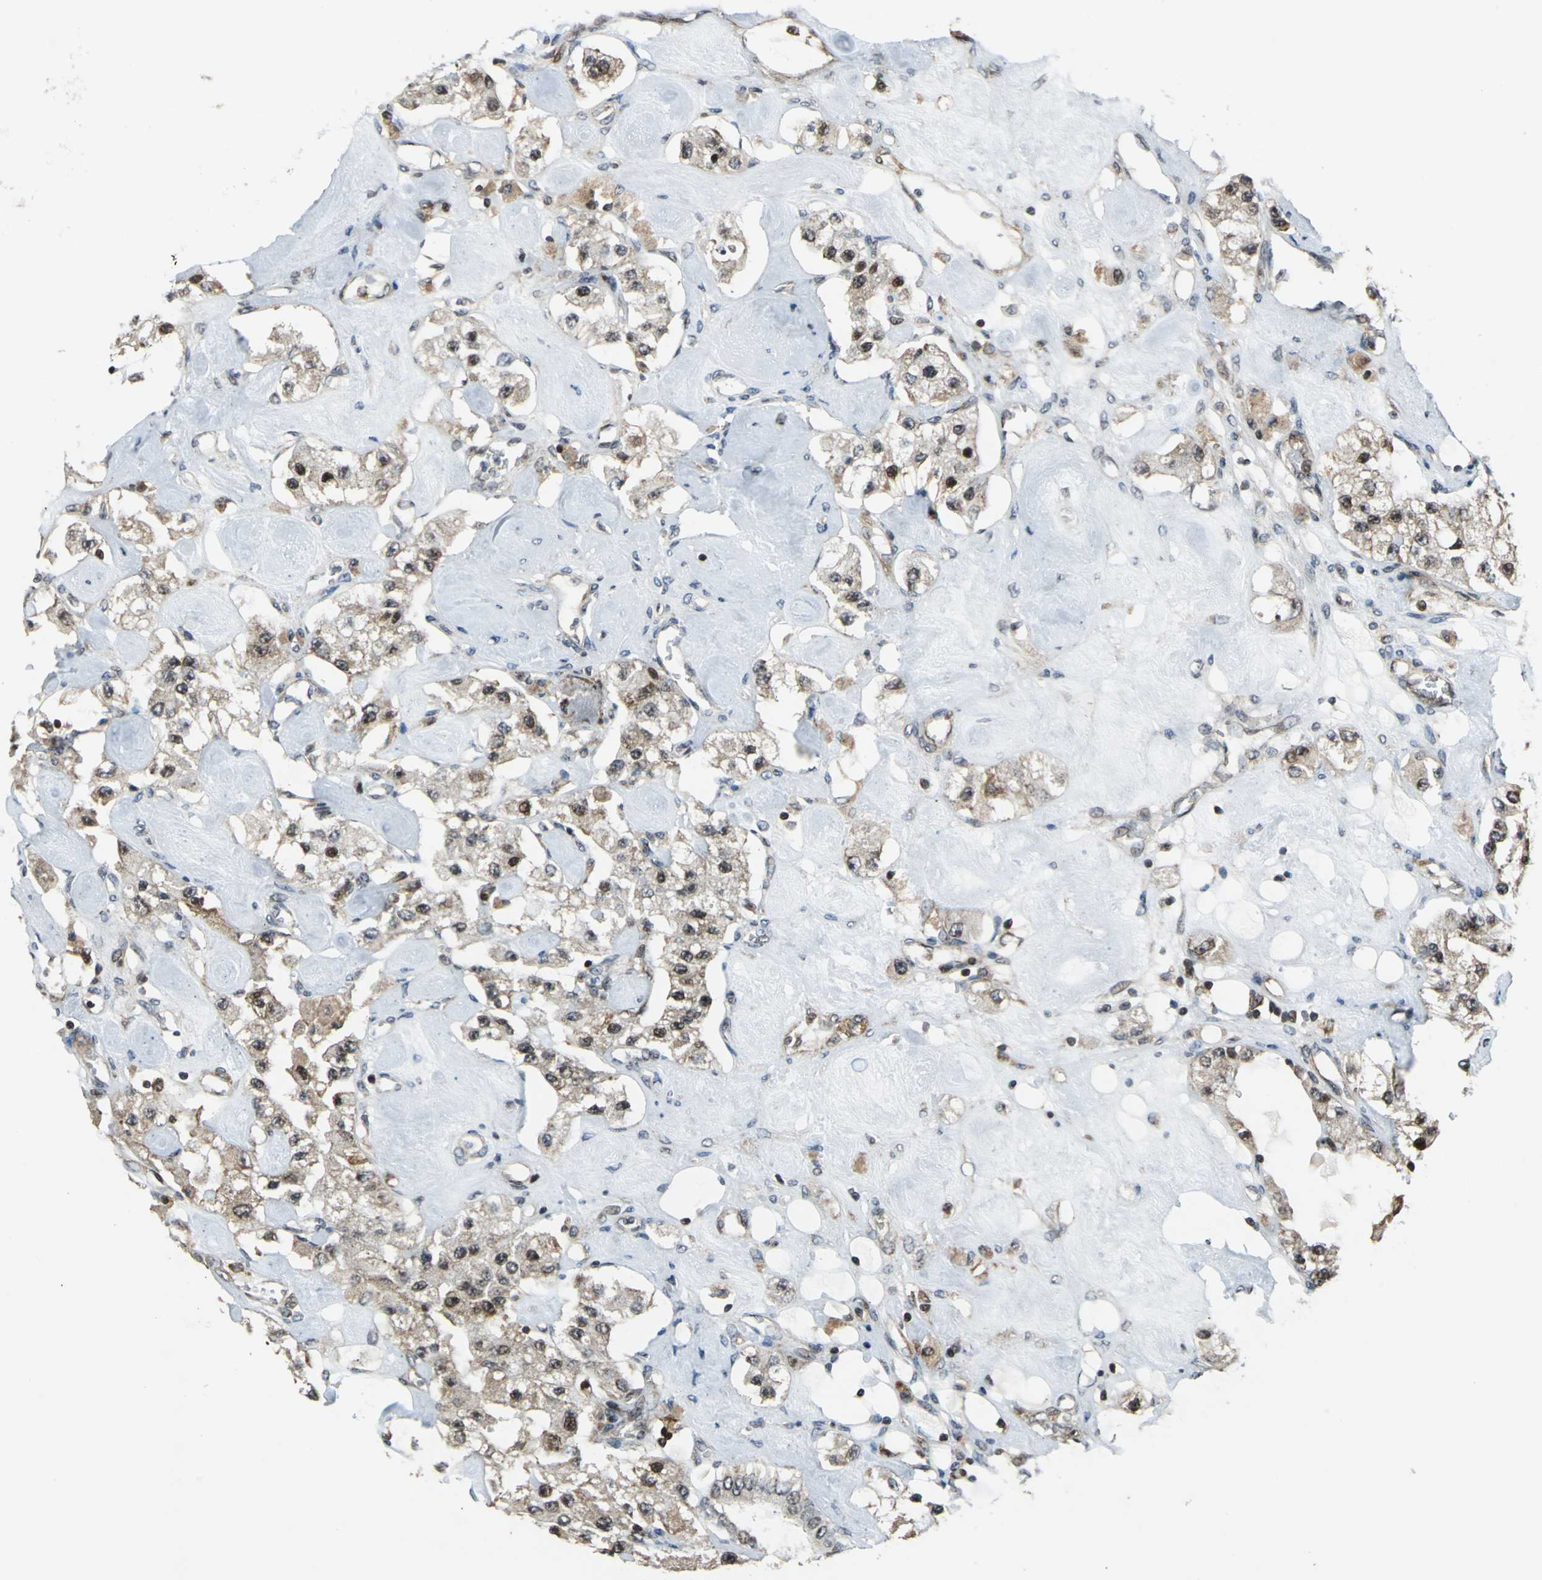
{"staining": {"intensity": "moderate", "quantity": "25%-75%", "location": "cytoplasmic/membranous,nuclear"}, "tissue": "carcinoid", "cell_type": "Tumor cells", "image_type": "cancer", "snomed": [{"axis": "morphology", "description": "Carcinoid, malignant, NOS"}, {"axis": "topography", "description": "Pancreas"}], "caption": "A brown stain shows moderate cytoplasmic/membranous and nuclear positivity of a protein in carcinoid tumor cells.", "gene": "AATF", "patient": {"sex": "male", "age": 41}}